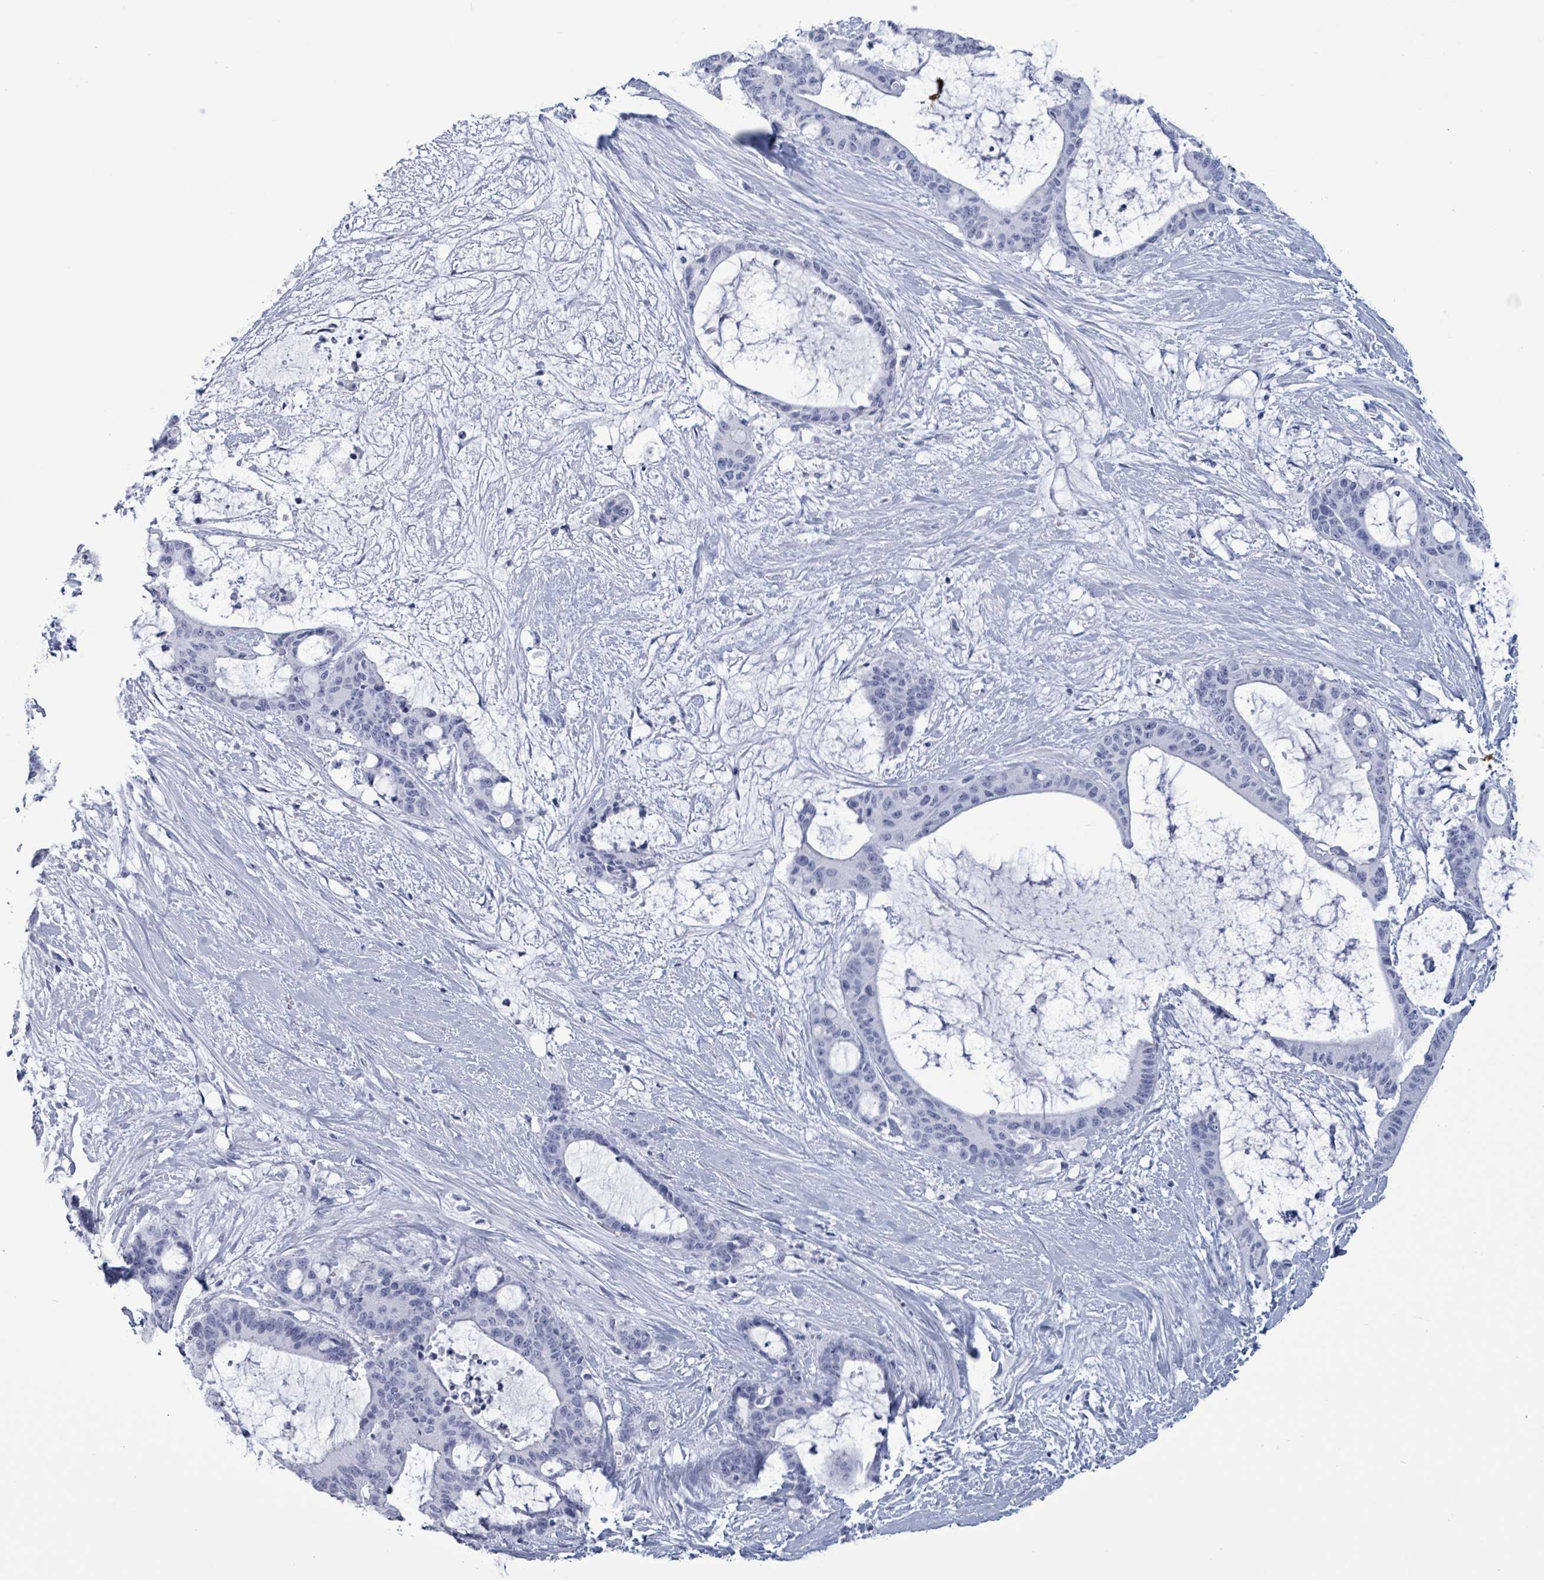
{"staining": {"intensity": "negative", "quantity": "none", "location": "none"}, "tissue": "liver cancer", "cell_type": "Tumor cells", "image_type": "cancer", "snomed": [{"axis": "morphology", "description": "Normal tissue, NOS"}, {"axis": "morphology", "description": "Cholangiocarcinoma"}, {"axis": "topography", "description": "Liver"}, {"axis": "topography", "description": "Peripheral nerve tissue"}], "caption": "The histopathology image reveals no significant expression in tumor cells of cholangiocarcinoma (liver).", "gene": "NKX2-1", "patient": {"sex": "female", "age": 73}}